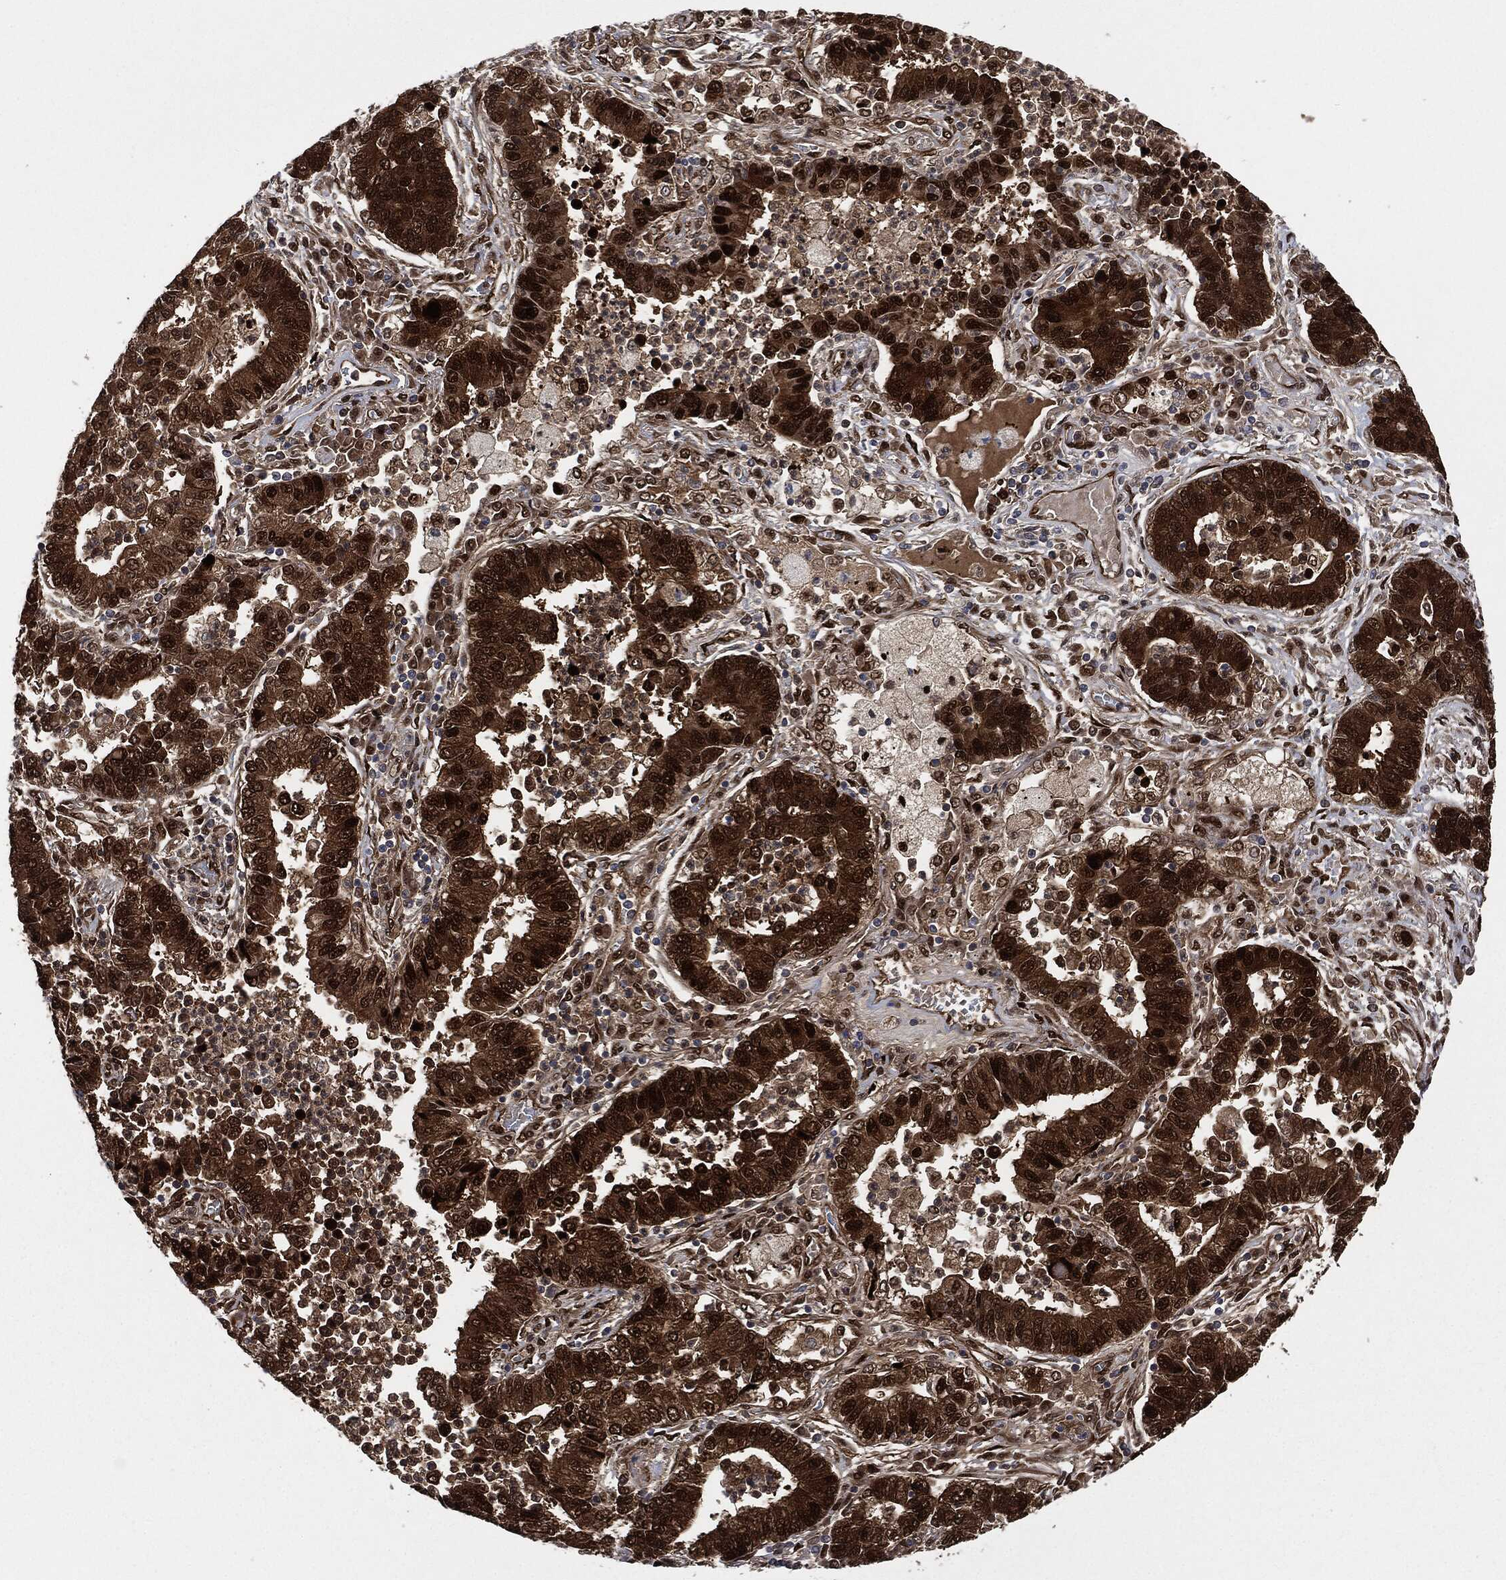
{"staining": {"intensity": "strong", "quantity": ">75%", "location": "cytoplasmic/membranous,nuclear"}, "tissue": "lung cancer", "cell_type": "Tumor cells", "image_type": "cancer", "snomed": [{"axis": "morphology", "description": "Adenocarcinoma, NOS"}, {"axis": "topography", "description": "Lung"}], "caption": "A photomicrograph of human lung cancer (adenocarcinoma) stained for a protein reveals strong cytoplasmic/membranous and nuclear brown staining in tumor cells.", "gene": "DCTN1", "patient": {"sex": "female", "age": 57}}